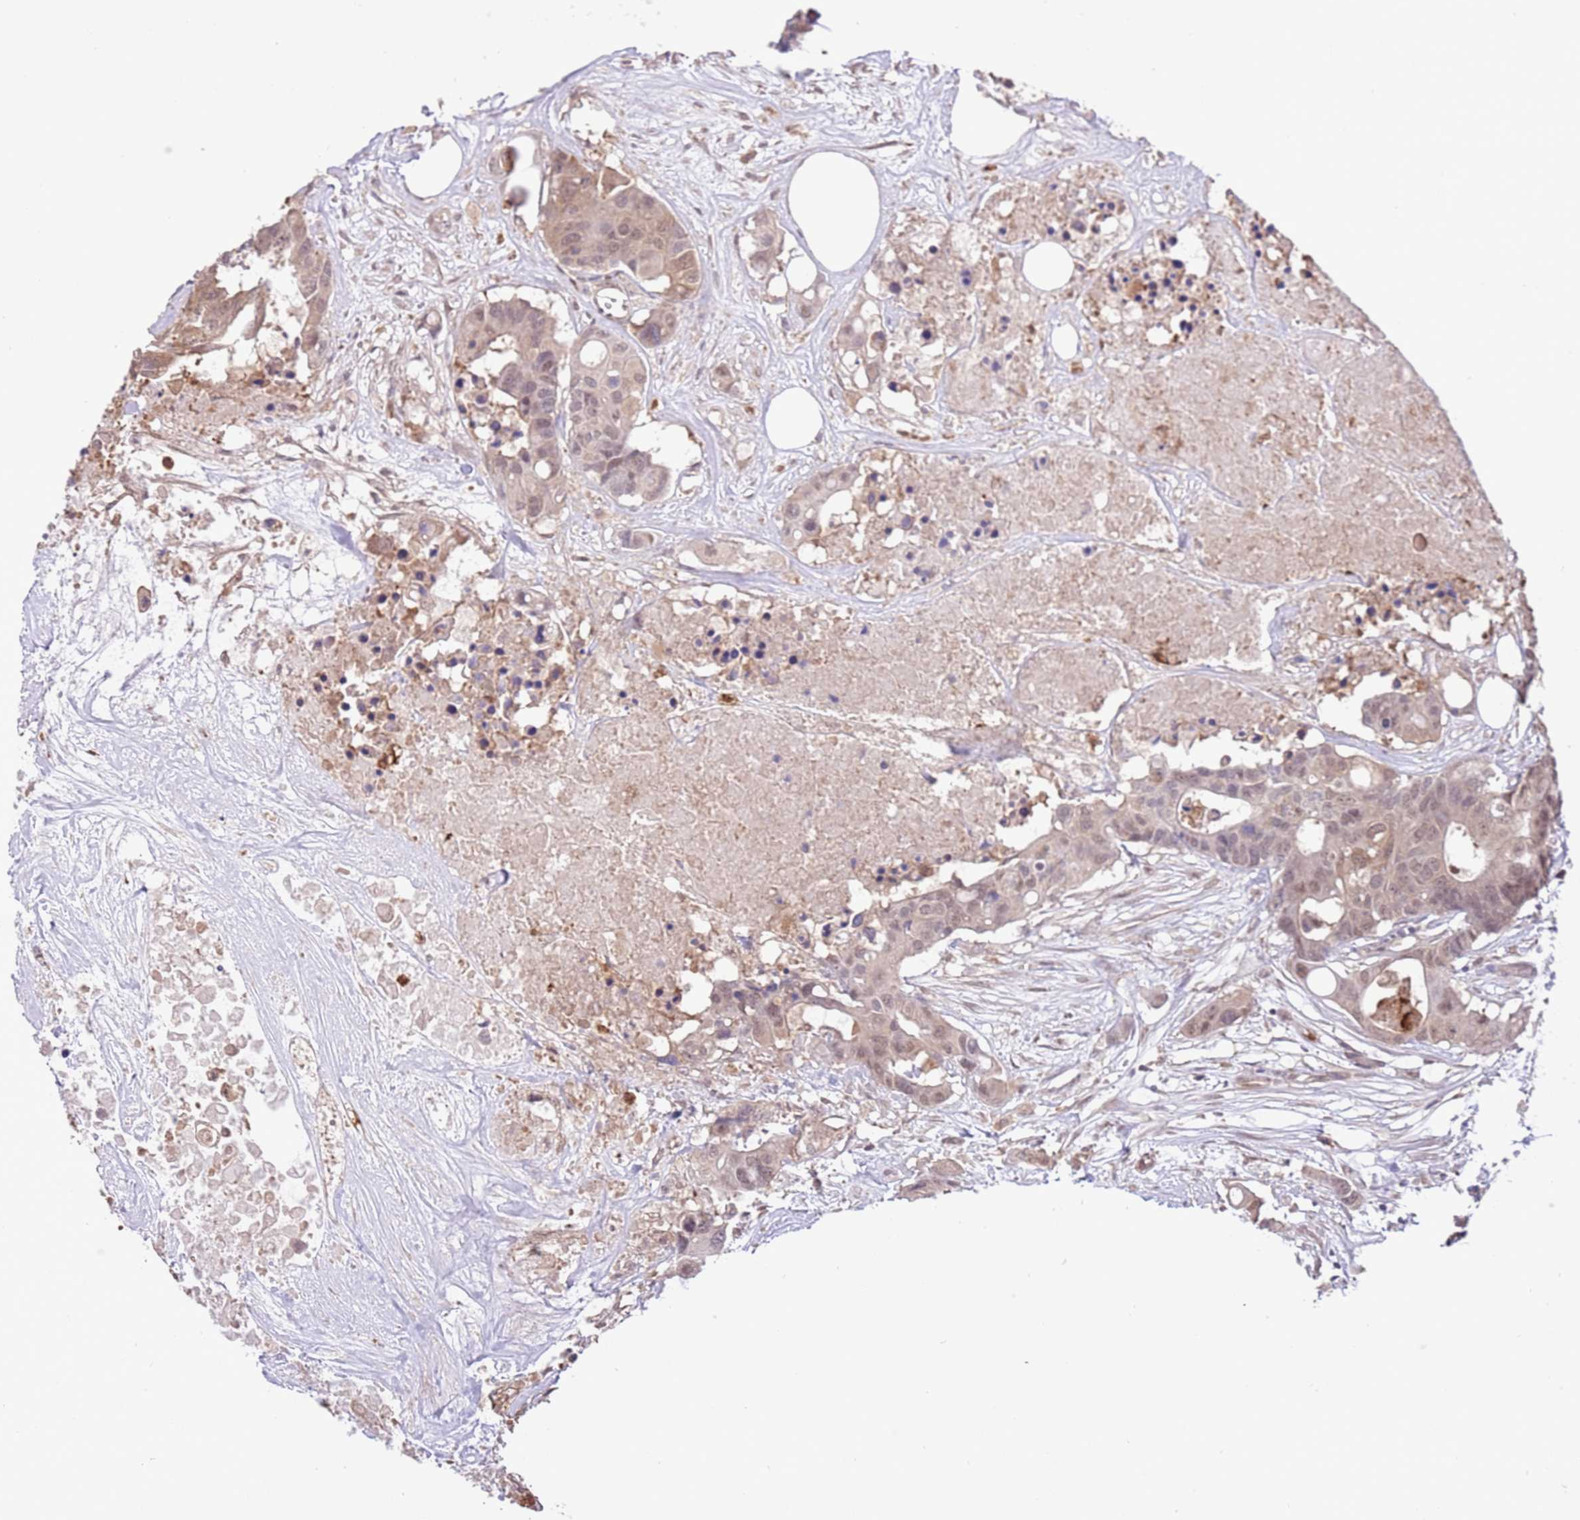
{"staining": {"intensity": "weak", "quantity": "25%-75%", "location": "cytoplasmic/membranous,nuclear"}, "tissue": "colorectal cancer", "cell_type": "Tumor cells", "image_type": "cancer", "snomed": [{"axis": "morphology", "description": "Adenocarcinoma, NOS"}, {"axis": "topography", "description": "Colon"}], "caption": "Protein staining of colorectal cancer (adenocarcinoma) tissue demonstrates weak cytoplasmic/membranous and nuclear positivity in approximately 25%-75% of tumor cells.", "gene": "AMIGO1", "patient": {"sex": "male", "age": 77}}